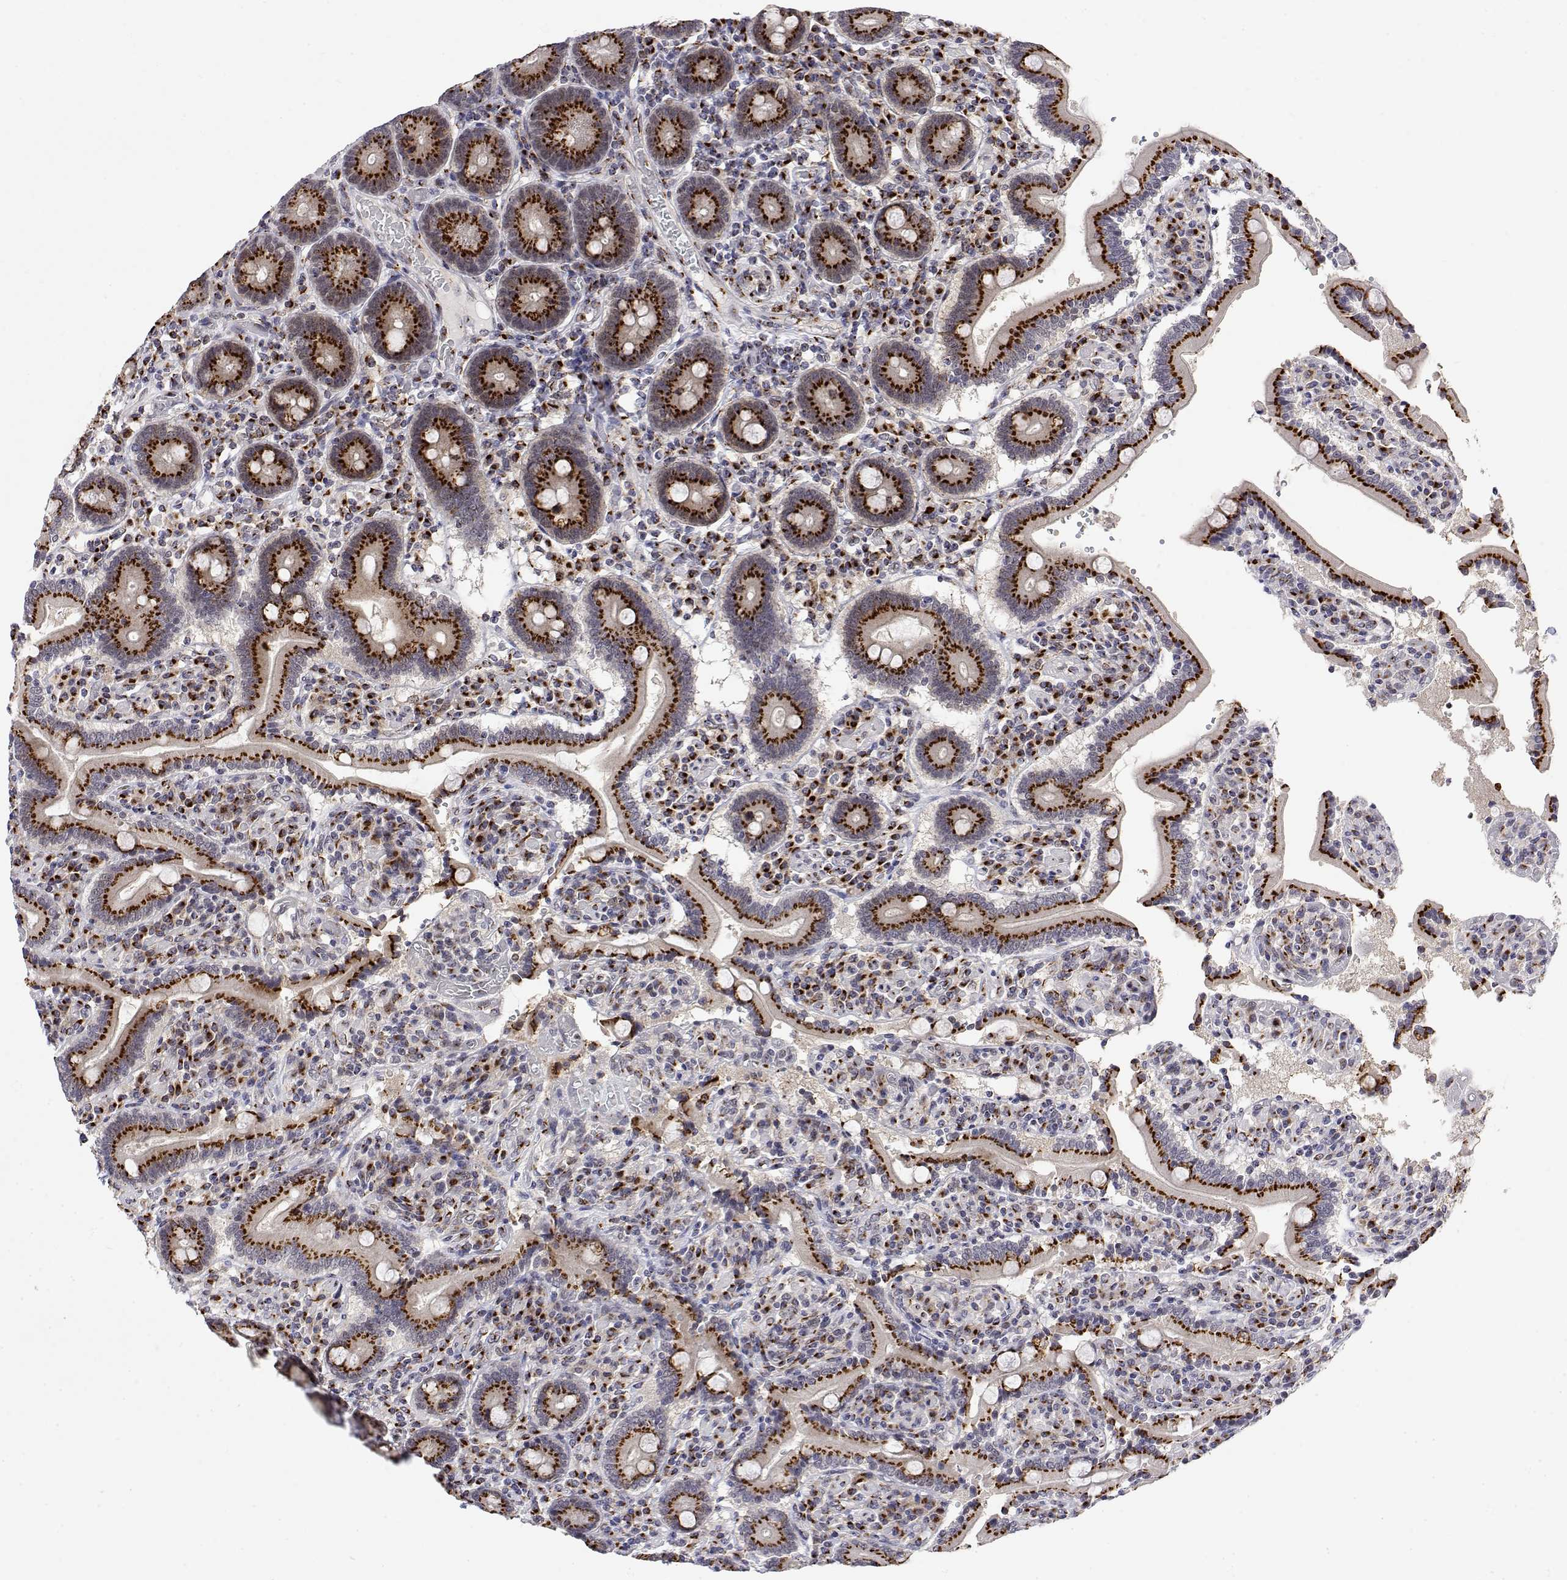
{"staining": {"intensity": "strong", "quantity": ">75%", "location": "cytoplasmic/membranous"}, "tissue": "duodenum", "cell_type": "Glandular cells", "image_type": "normal", "snomed": [{"axis": "morphology", "description": "Normal tissue, NOS"}, {"axis": "topography", "description": "Duodenum"}], "caption": "Strong cytoplasmic/membranous expression is present in about >75% of glandular cells in unremarkable duodenum.", "gene": "YIPF3", "patient": {"sex": "female", "age": 62}}